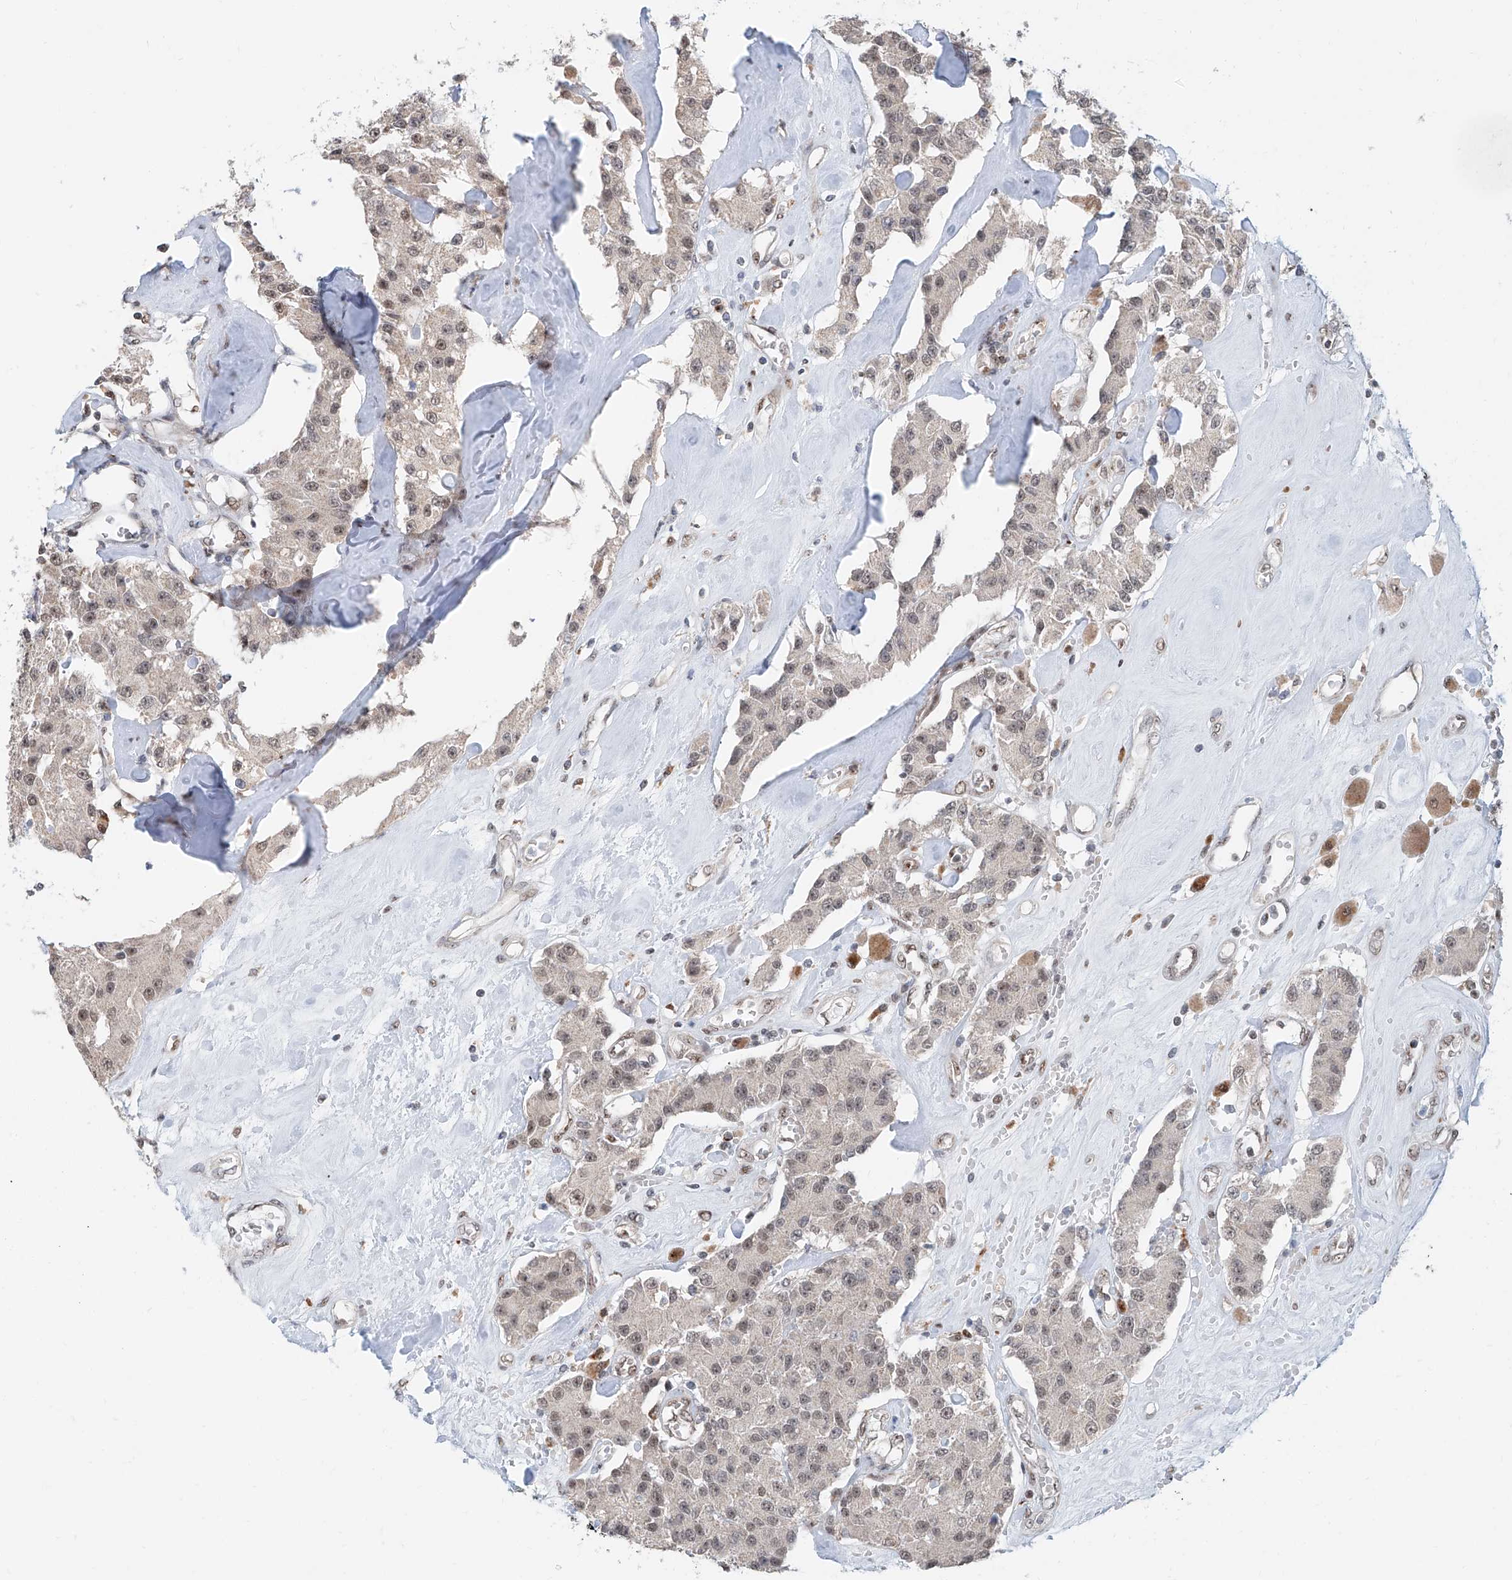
{"staining": {"intensity": "weak", "quantity": ">75%", "location": "nuclear"}, "tissue": "carcinoid", "cell_type": "Tumor cells", "image_type": "cancer", "snomed": [{"axis": "morphology", "description": "Carcinoid, malignant, NOS"}, {"axis": "topography", "description": "Pancreas"}], "caption": "The photomicrograph shows staining of carcinoid (malignant), revealing weak nuclear protein positivity (brown color) within tumor cells.", "gene": "SDE2", "patient": {"sex": "male", "age": 41}}